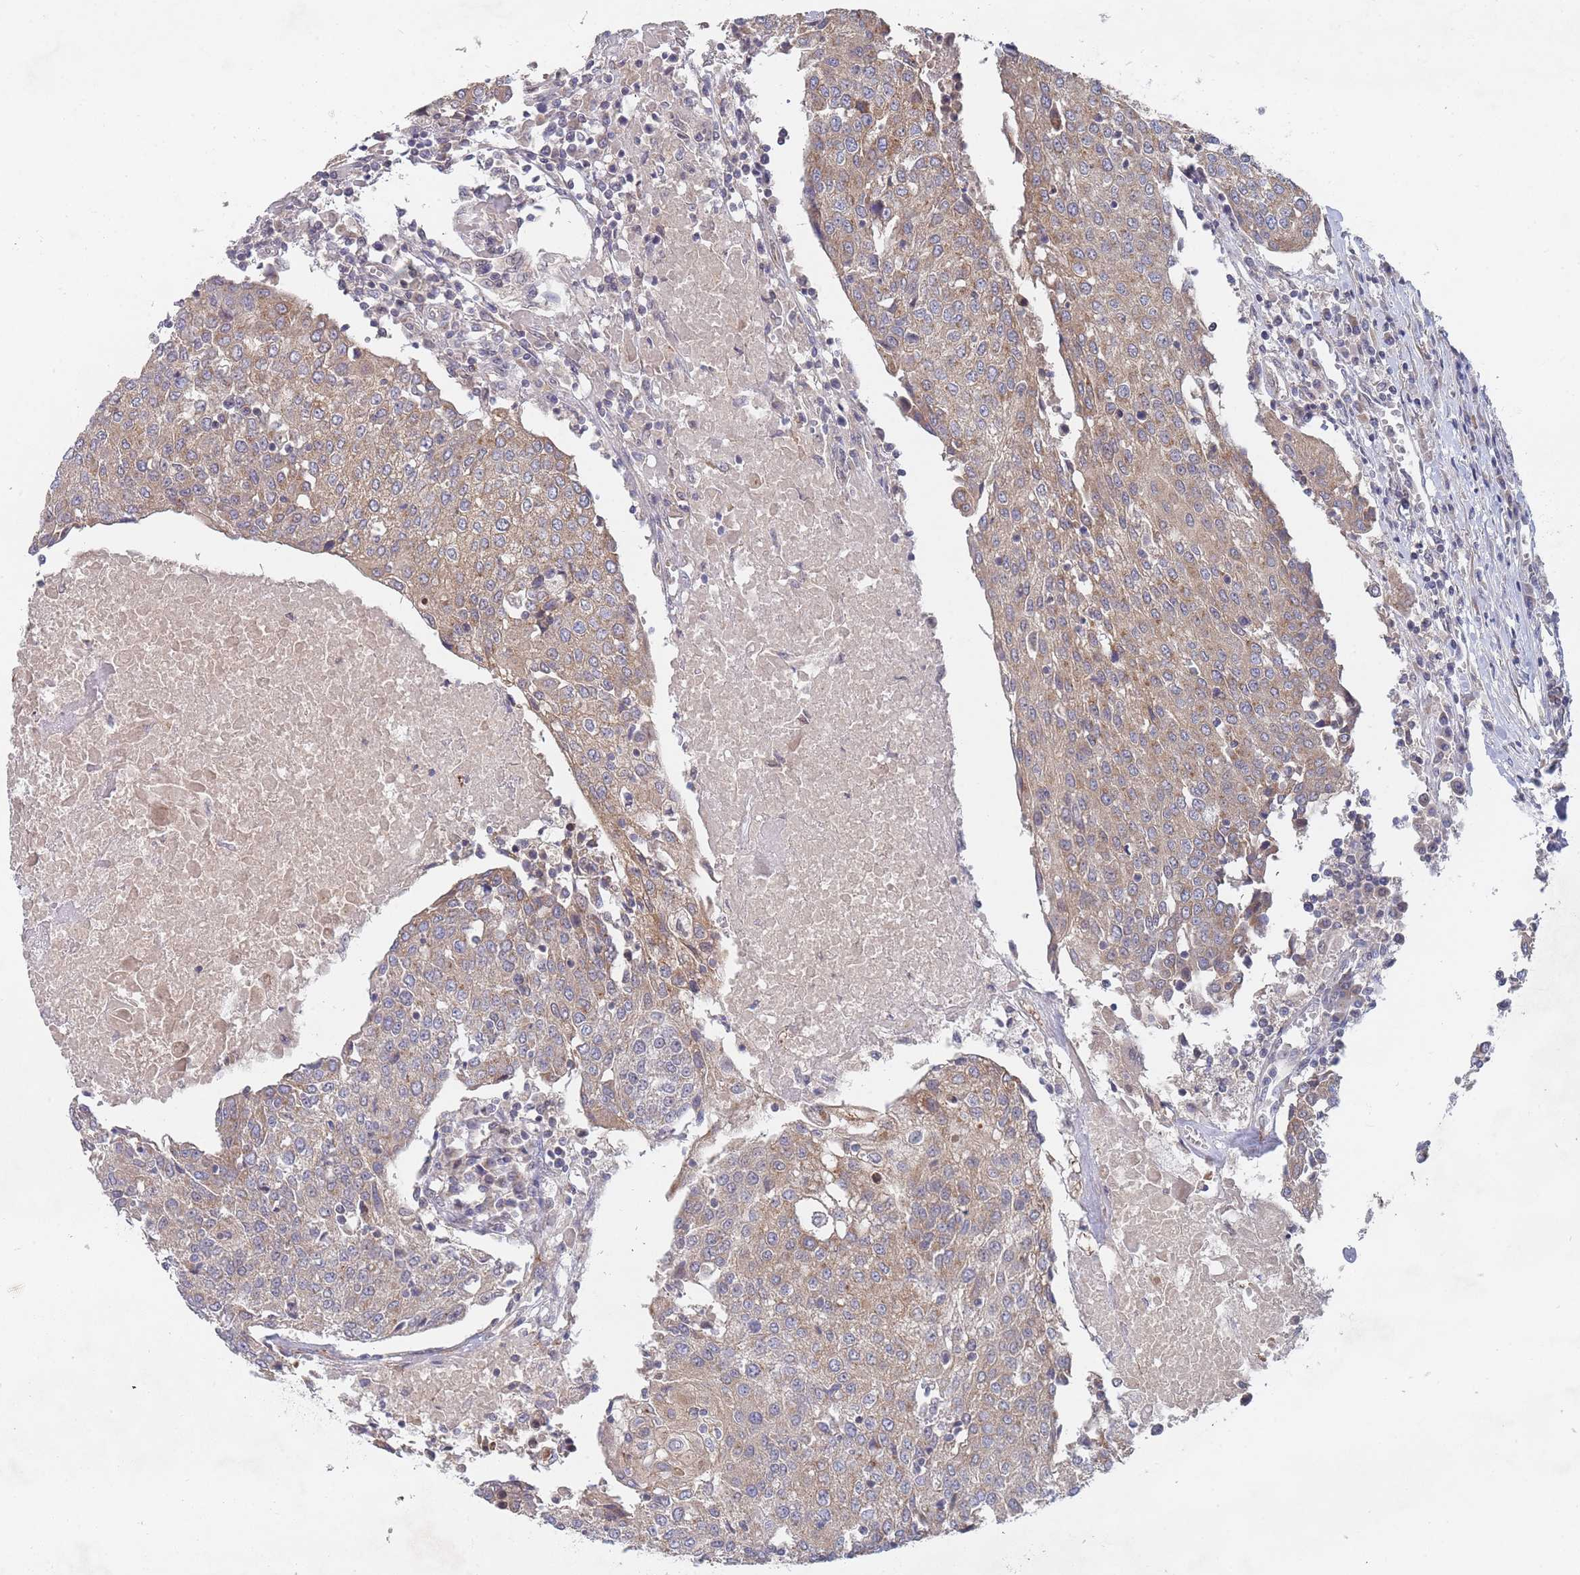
{"staining": {"intensity": "weak", "quantity": ">75%", "location": "cytoplasmic/membranous"}, "tissue": "urothelial cancer", "cell_type": "Tumor cells", "image_type": "cancer", "snomed": [{"axis": "morphology", "description": "Urothelial carcinoma, High grade"}, {"axis": "topography", "description": "Urinary bladder"}], "caption": "A brown stain labels weak cytoplasmic/membranous positivity of a protein in human urothelial carcinoma (high-grade) tumor cells. Using DAB (brown) and hematoxylin (blue) stains, captured at high magnification using brightfield microscopy.", "gene": "SLC35F5", "patient": {"sex": "female", "age": 85}}